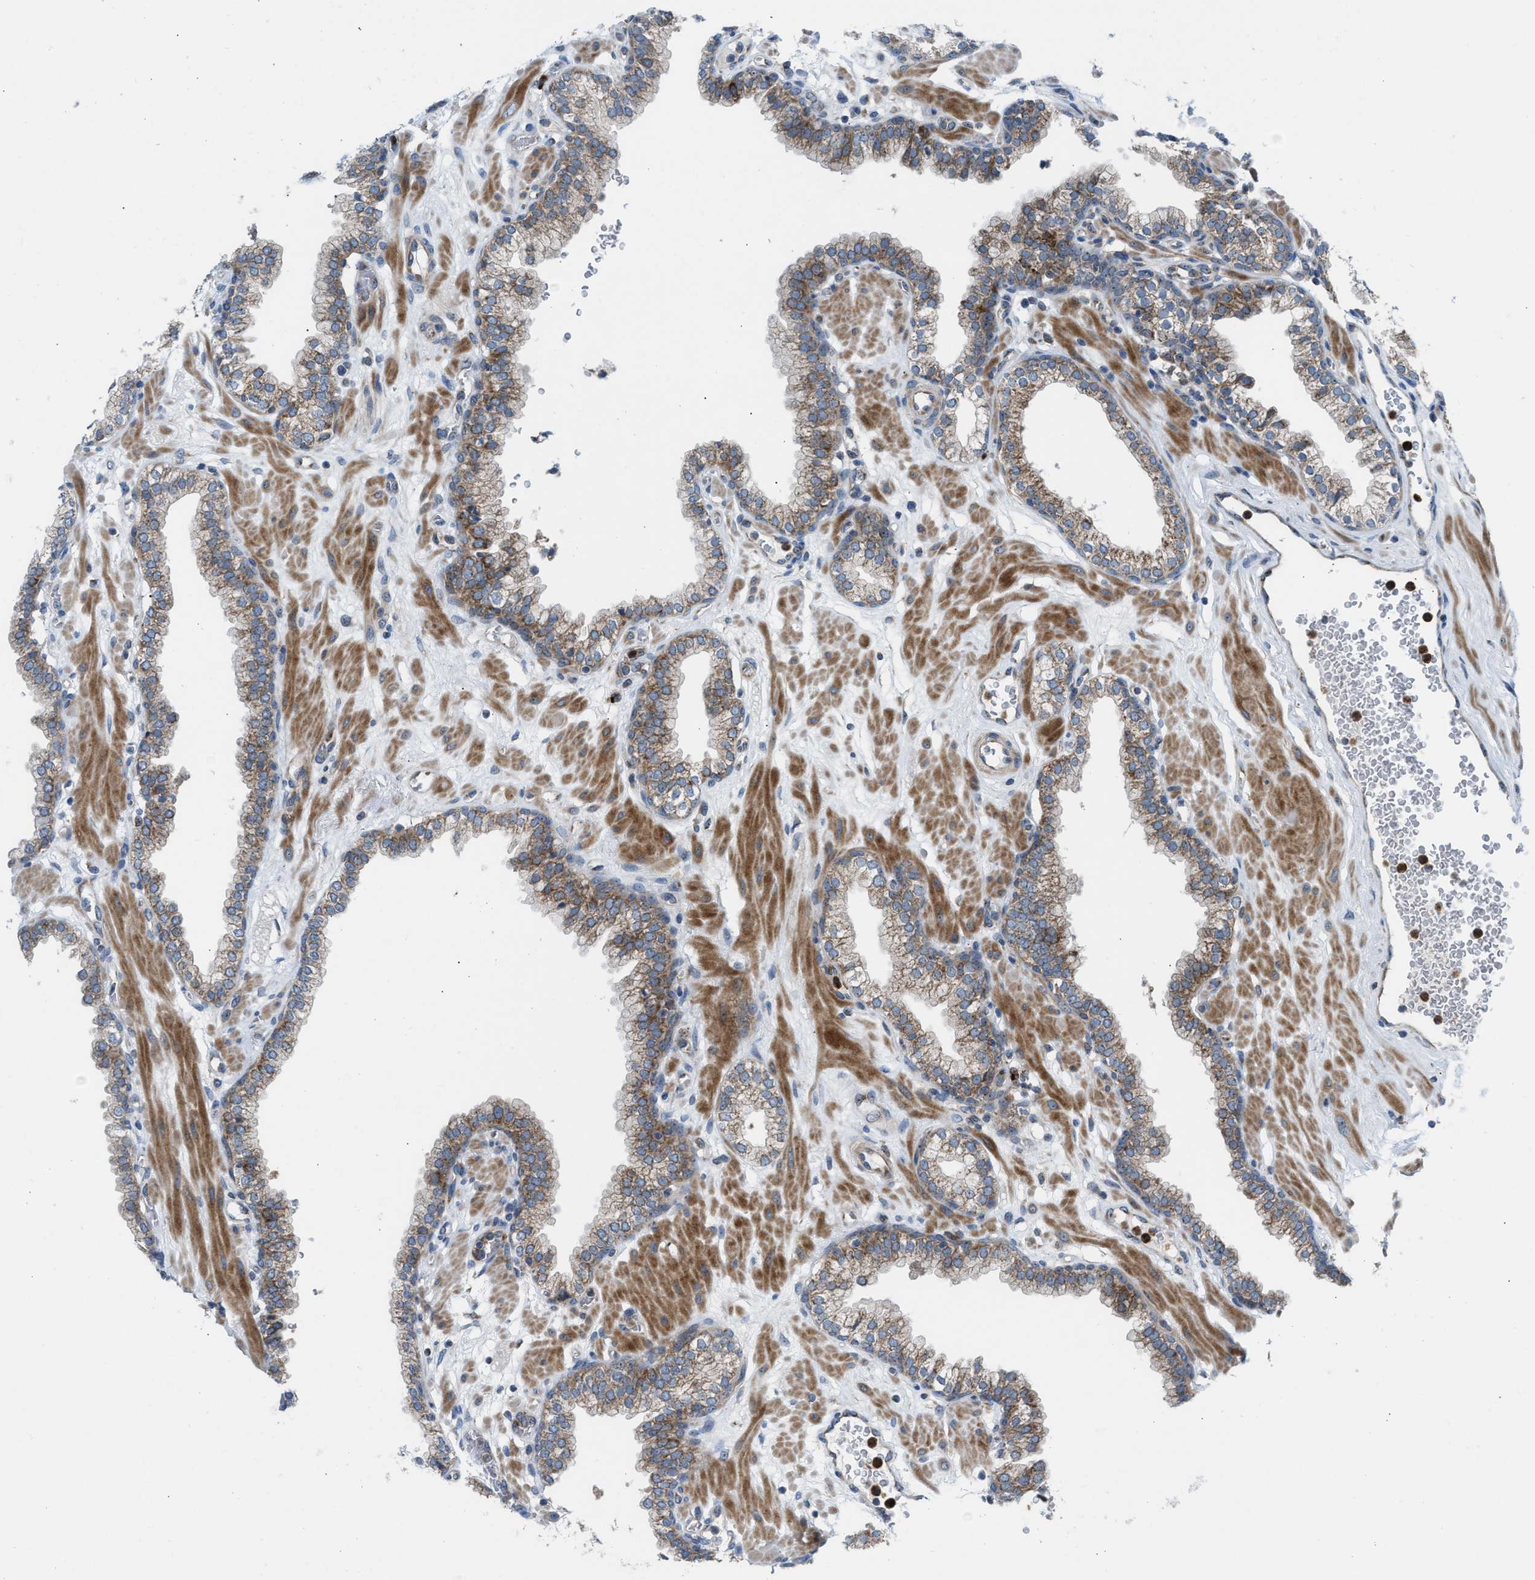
{"staining": {"intensity": "strong", "quantity": "<25%", "location": "cytoplasmic/membranous"}, "tissue": "prostate", "cell_type": "Glandular cells", "image_type": "normal", "snomed": [{"axis": "morphology", "description": "Normal tissue, NOS"}, {"axis": "morphology", "description": "Urothelial carcinoma, Low grade"}, {"axis": "topography", "description": "Urinary bladder"}, {"axis": "topography", "description": "Prostate"}], "caption": "Strong cytoplasmic/membranous expression is appreciated in about <25% of glandular cells in benign prostate.", "gene": "TPH1", "patient": {"sex": "male", "age": 60}}